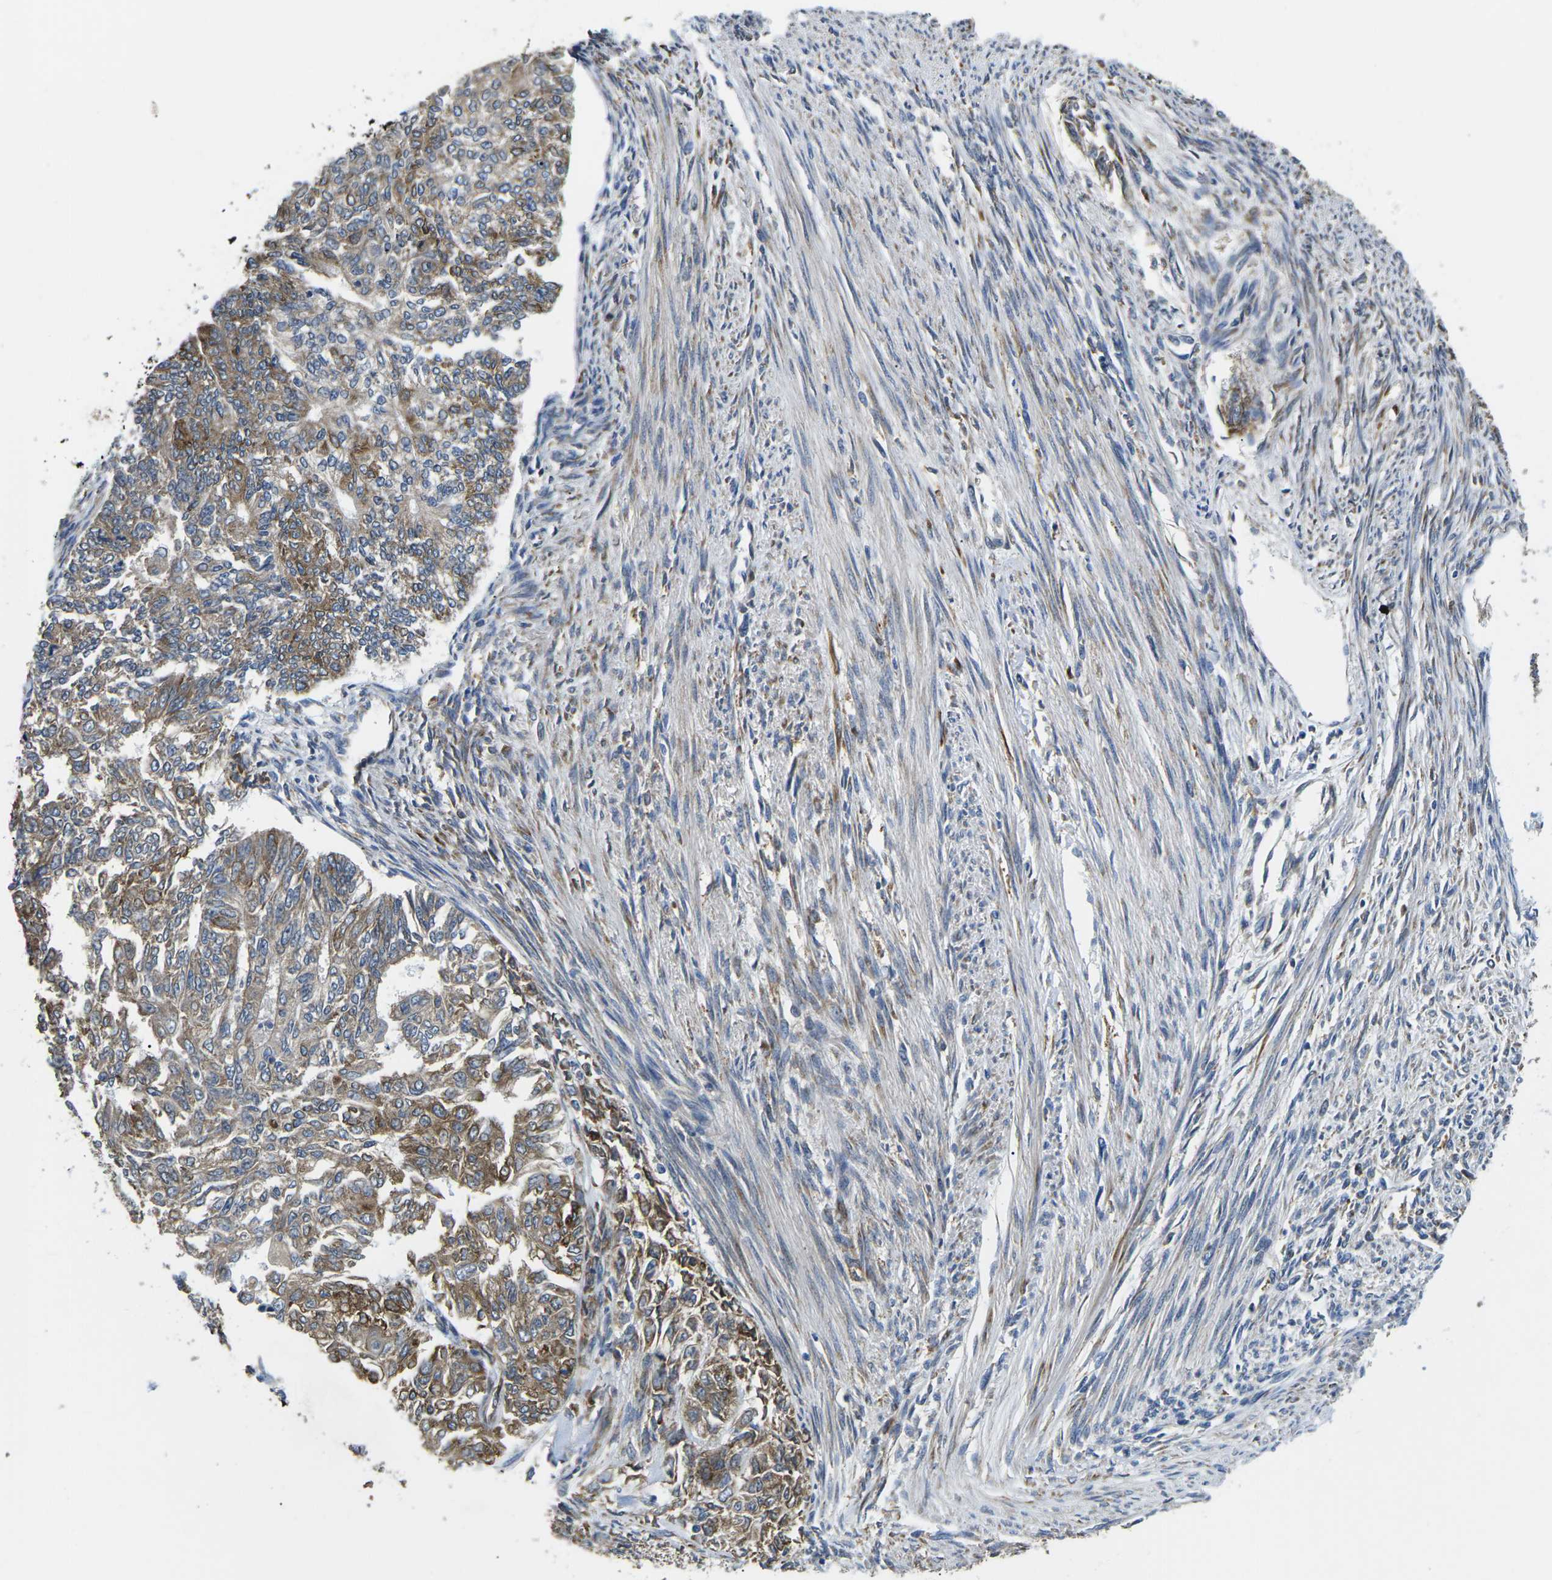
{"staining": {"intensity": "moderate", "quantity": ">75%", "location": "cytoplasmic/membranous"}, "tissue": "endometrial cancer", "cell_type": "Tumor cells", "image_type": "cancer", "snomed": [{"axis": "morphology", "description": "Adenocarcinoma, NOS"}, {"axis": "topography", "description": "Endometrium"}], "caption": "Brown immunohistochemical staining in human endometrial cancer demonstrates moderate cytoplasmic/membranous expression in approximately >75% of tumor cells.", "gene": "PDZD8", "patient": {"sex": "female", "age": 32}}